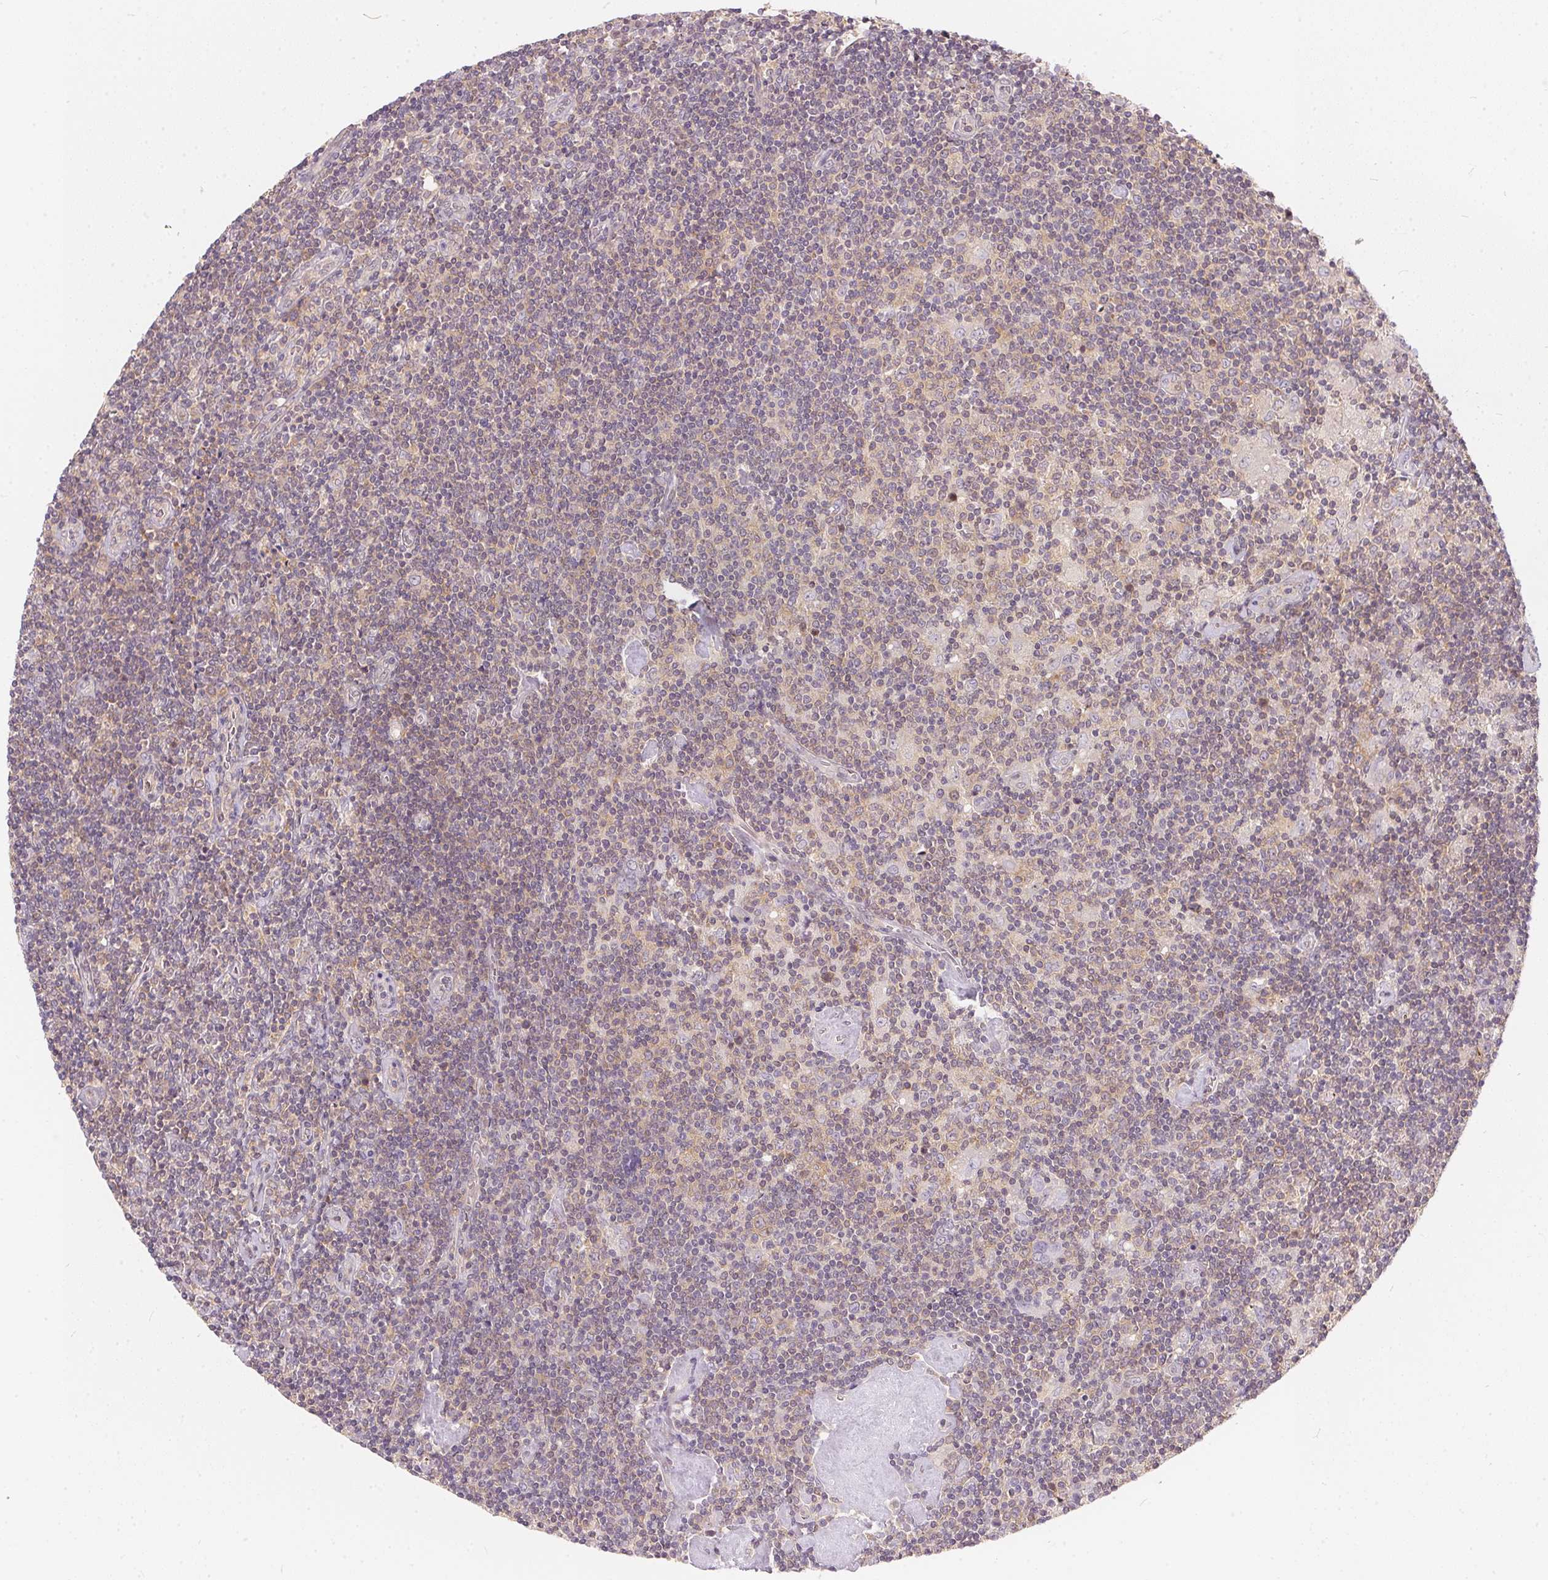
{"staining": {"intensity": "weak", "quantity": "<25%", "location": "cytoplasmic/membranous"}, "tissue": "lymphoma", "cell_type": "Tumor cells", "image_type": "cancer", "snomed": [{"axis": "morphology", "description": "Hodgkin's disease, NOS"}, {"axis": "topography", "description": "Lymph node"}], "caption": "Immunohistochemistry photomicrograph of neoplastic tissue: Hodgkin's disease stained with DAB (3,3'-diaminobenzidine) exhibits no significant protein expression in tumor cells.", "gene": "BLMH", "patient": {"sex": "male", "age": 40}}